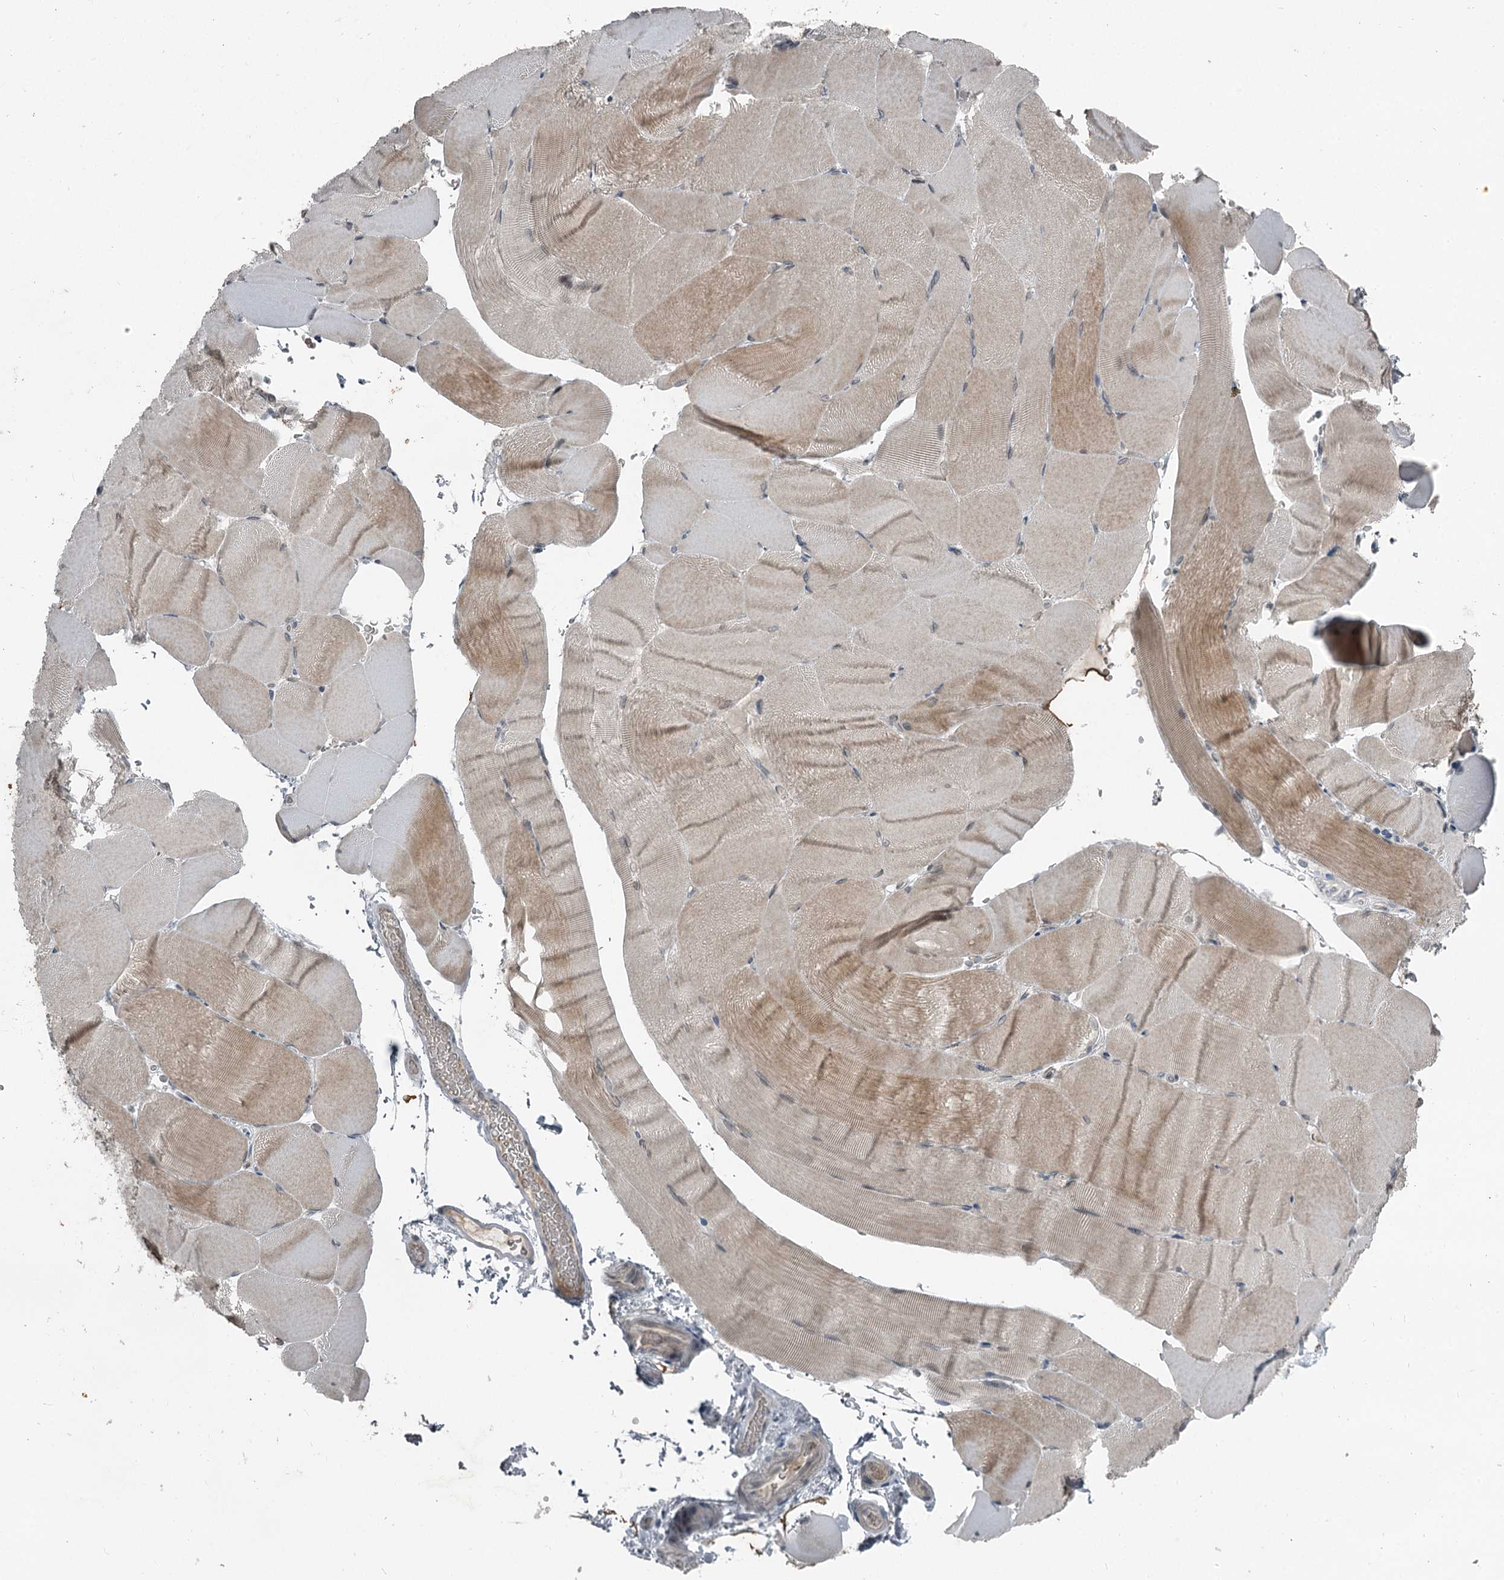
{"staining": {"intensity": "moderate", "quantity": "25%-75%", "location": "cytoplasmic/membranous"}, "tissue": "skeletal muscle", "cell_type": "Myocytes", "image_type": "normal", "snomed": [{"axis": "morphology", "description": "Normal tissue, NOS"}, {"axis": "topography", "description": "Skeletal muscle"}, {"axis": "topography", "description": "Parathyroid gland"}], "caption": "DAB (3,3'-diaminobenzidine) immunohistochemical staining of unremarkable human skeletal muscle exhibits moderate cytoplasmic/membranous protein positivity in approximately 25%-75% of myocytes. Ihc stains the protein in brown and the nuclei are stained blue.", "gene": "SLC39A8", "patient": {"sex": "female", "age": 37}}